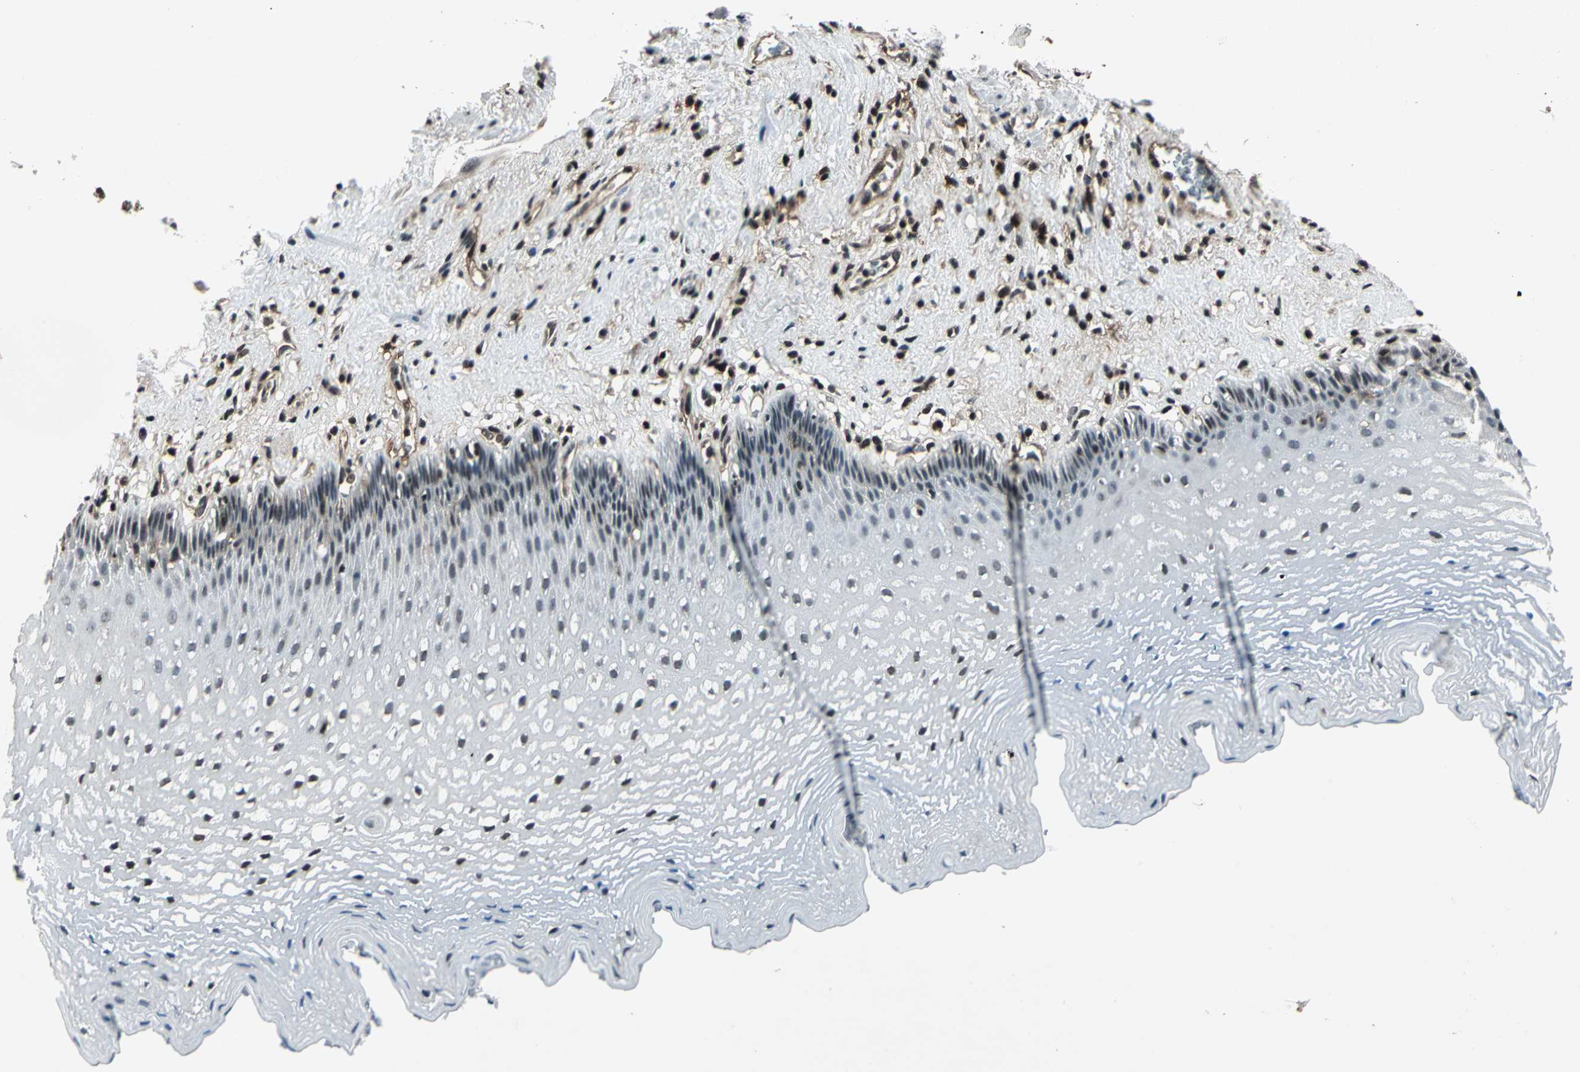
{"staining": {"intensity": "negative", "quantity": "none", "location": "none"}, "tissue": "esophagus", "cell_type": "Squamous epithelial cells", "image_type": "normal", "snomed": [{"axis": "morphology", "description": "Normal tissue, NOS"}, {"axis": "topography", "description": "Esophagus"}], "caption": "A high-resolution image shows immunohistochemistry staining of benign esophagus, which exhibits no significant expression in squamous epithelial cells.", "gene": "NR2C2", "patient": {"sex": "female", "age": 70}}